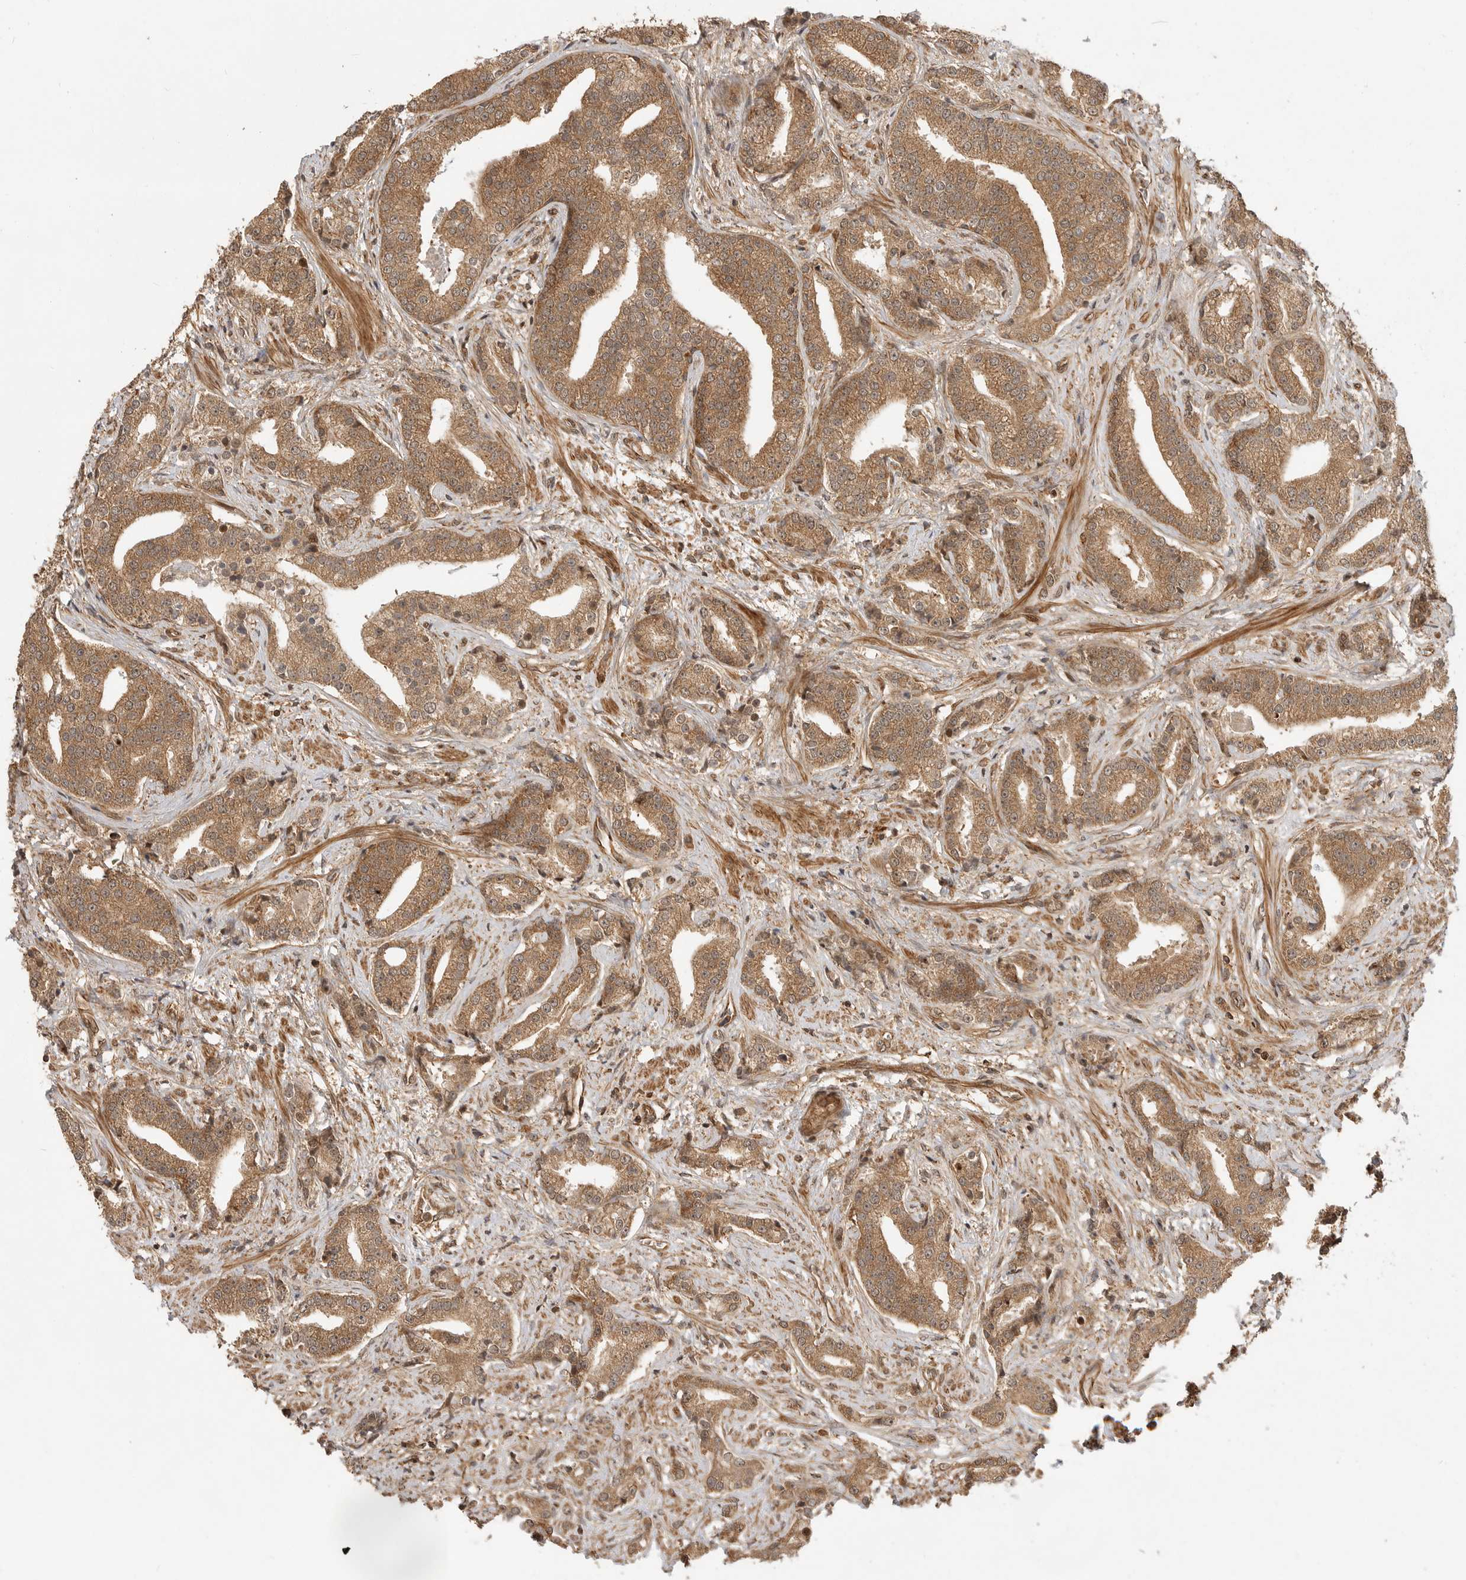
{"staining": {"intensity": "moderate", "quantity": ">75%", "location": "cytoplasmic/membranous"}, "tissue": "prostate cancer", "cell_type": "Tumor cells", "image_type": "cancer", "snomed": [{"axis": "morphology", "description": "Adenocarcinoma, Low grade"}, {"axis": "topography", "description": "Prostate"}], "caption": "Approximately >75% of tumor cells in low-grade adenocarcinoma (prostate) display moderate cytoplasmic/membranous protein expression as visualized by brown immunohistochemical staining.", "gene": "ADPRS", "patient": {"sex": "male", "age": 67}}